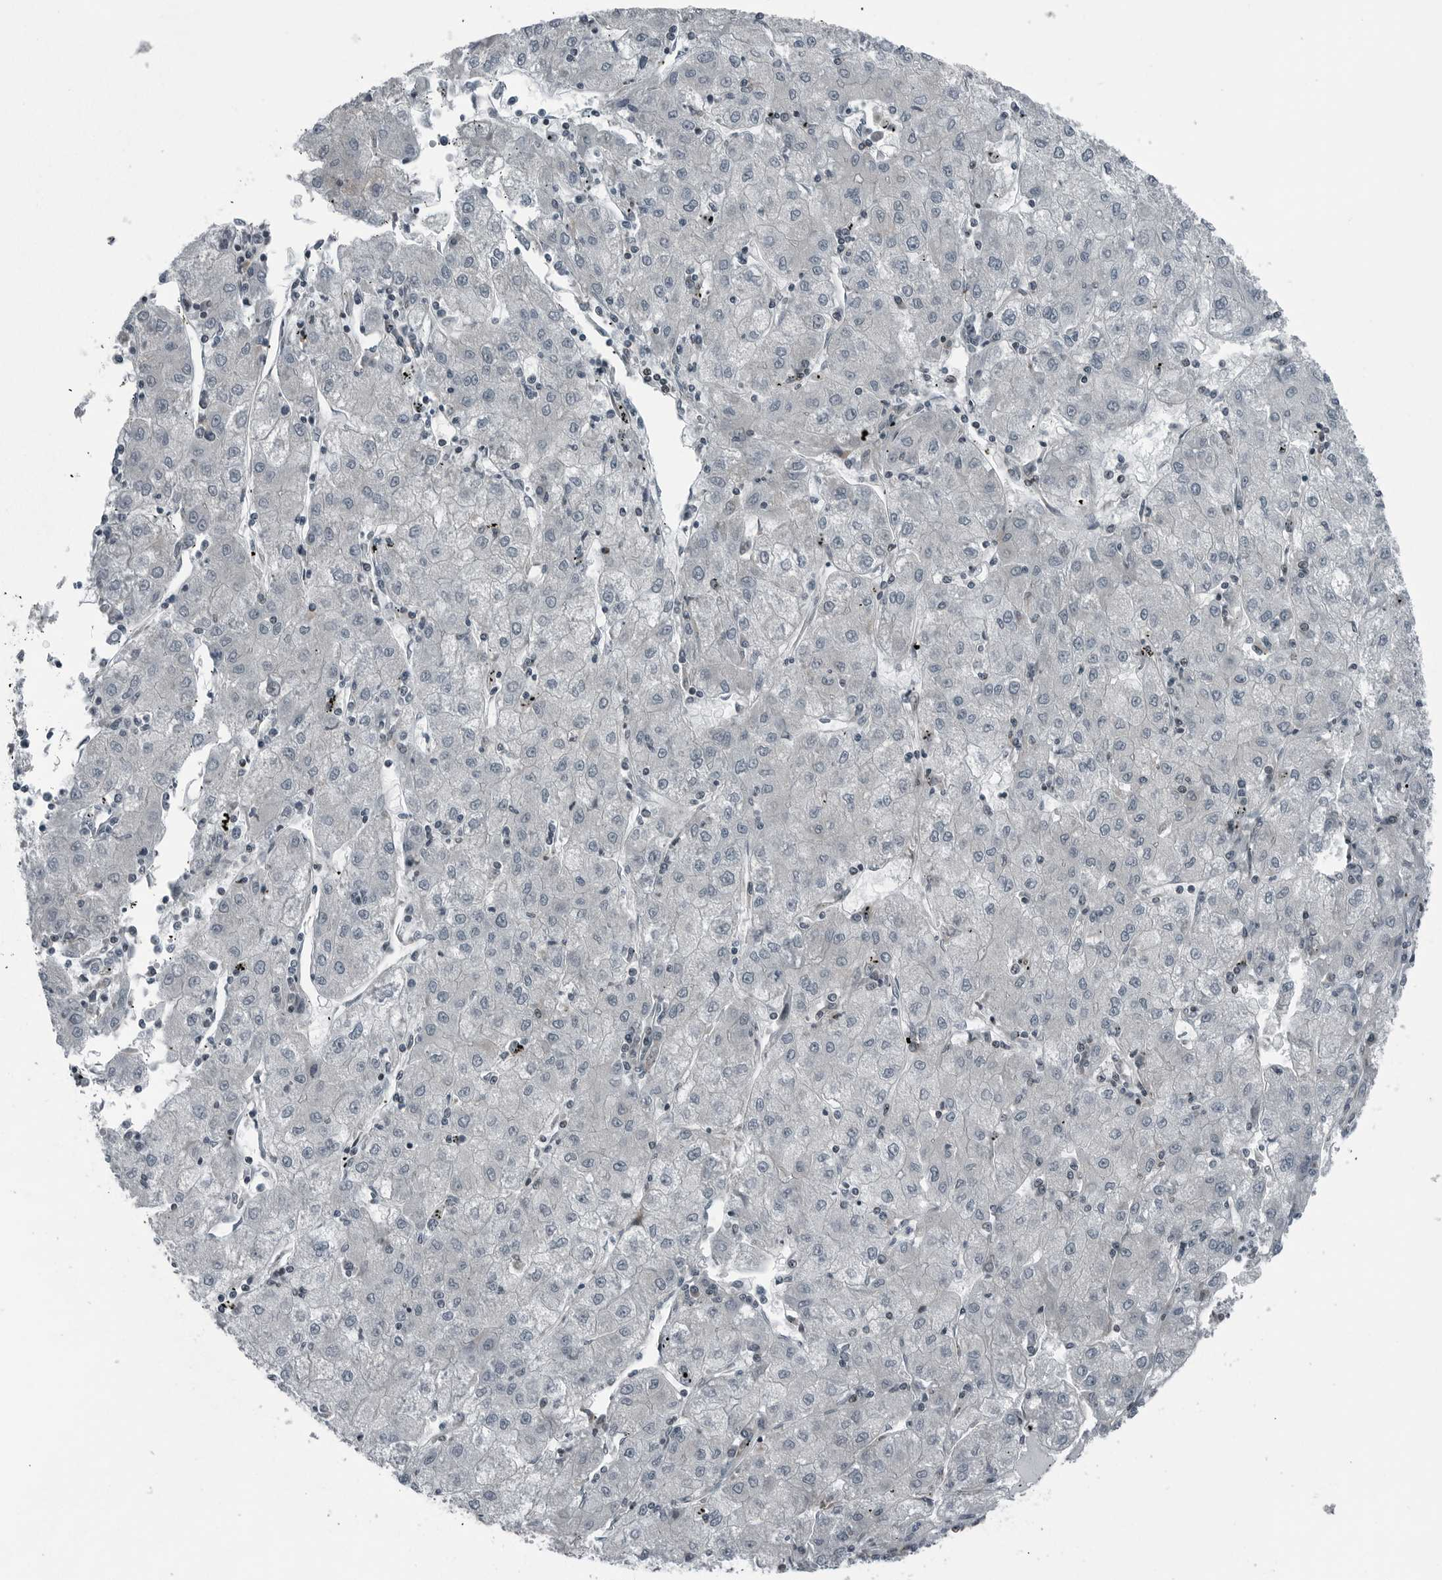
{"staining": {"intensity": "negative", "quantity": "none", "location": "none"}, "tissue": "liver cancer", "cell_type": "Tumor cells", "image_type": "cancer", "snomed": [{"axis": "morphology", "description": "Carcinoma, Hepatocellular, NOS"}, {"axis": "topography", "description": "Liver"}], "caption": "Immunohistochemical staining of hepatocellular carcinoma (liver) demonstrates no significant staining in tumor cells.", "gene": "GAK", "patient": {"sex": "male", "age": 72}}